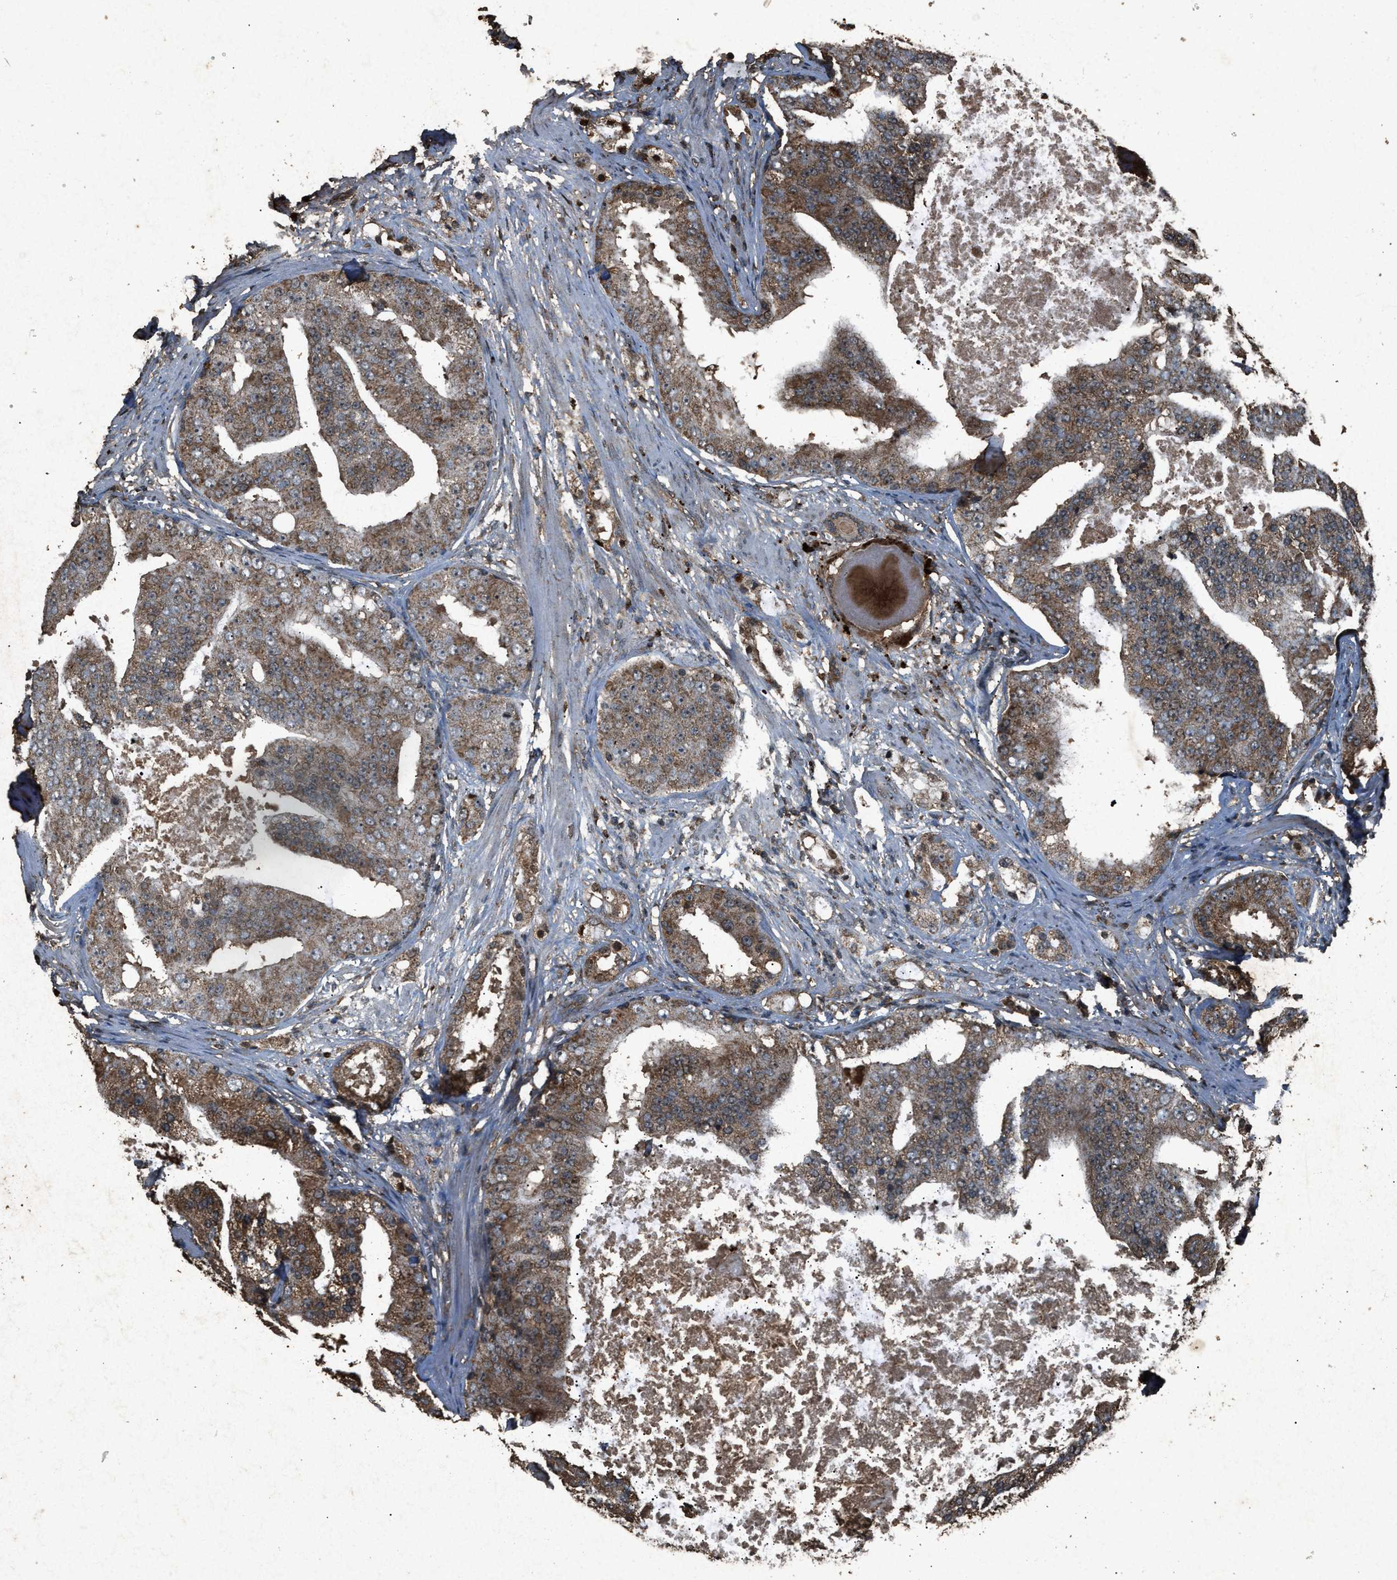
{"staining": {"intensity": "moderate", "quantity": ">75%", "location": "cytoplasmic/membranous"}, "tissue": "prostate cancer", "cell_type": "Tumor cells", "image_type": "cancer", "snomed": [{"axis": "morphology", "description": "Adenocarcinoma, High grade"}, {"axis": "topography", "description": "Prostate"}], "caption": "A photomicrograph of prostate cancer (adenocarcinoma (high-grade)) stained for a protein shows moderate cytoplasmic/membranous brown staining in tumor cells. Nuclei are stained in blue.", "gene": "OAS1", "patient": {"sex": "male", "age": 68}}